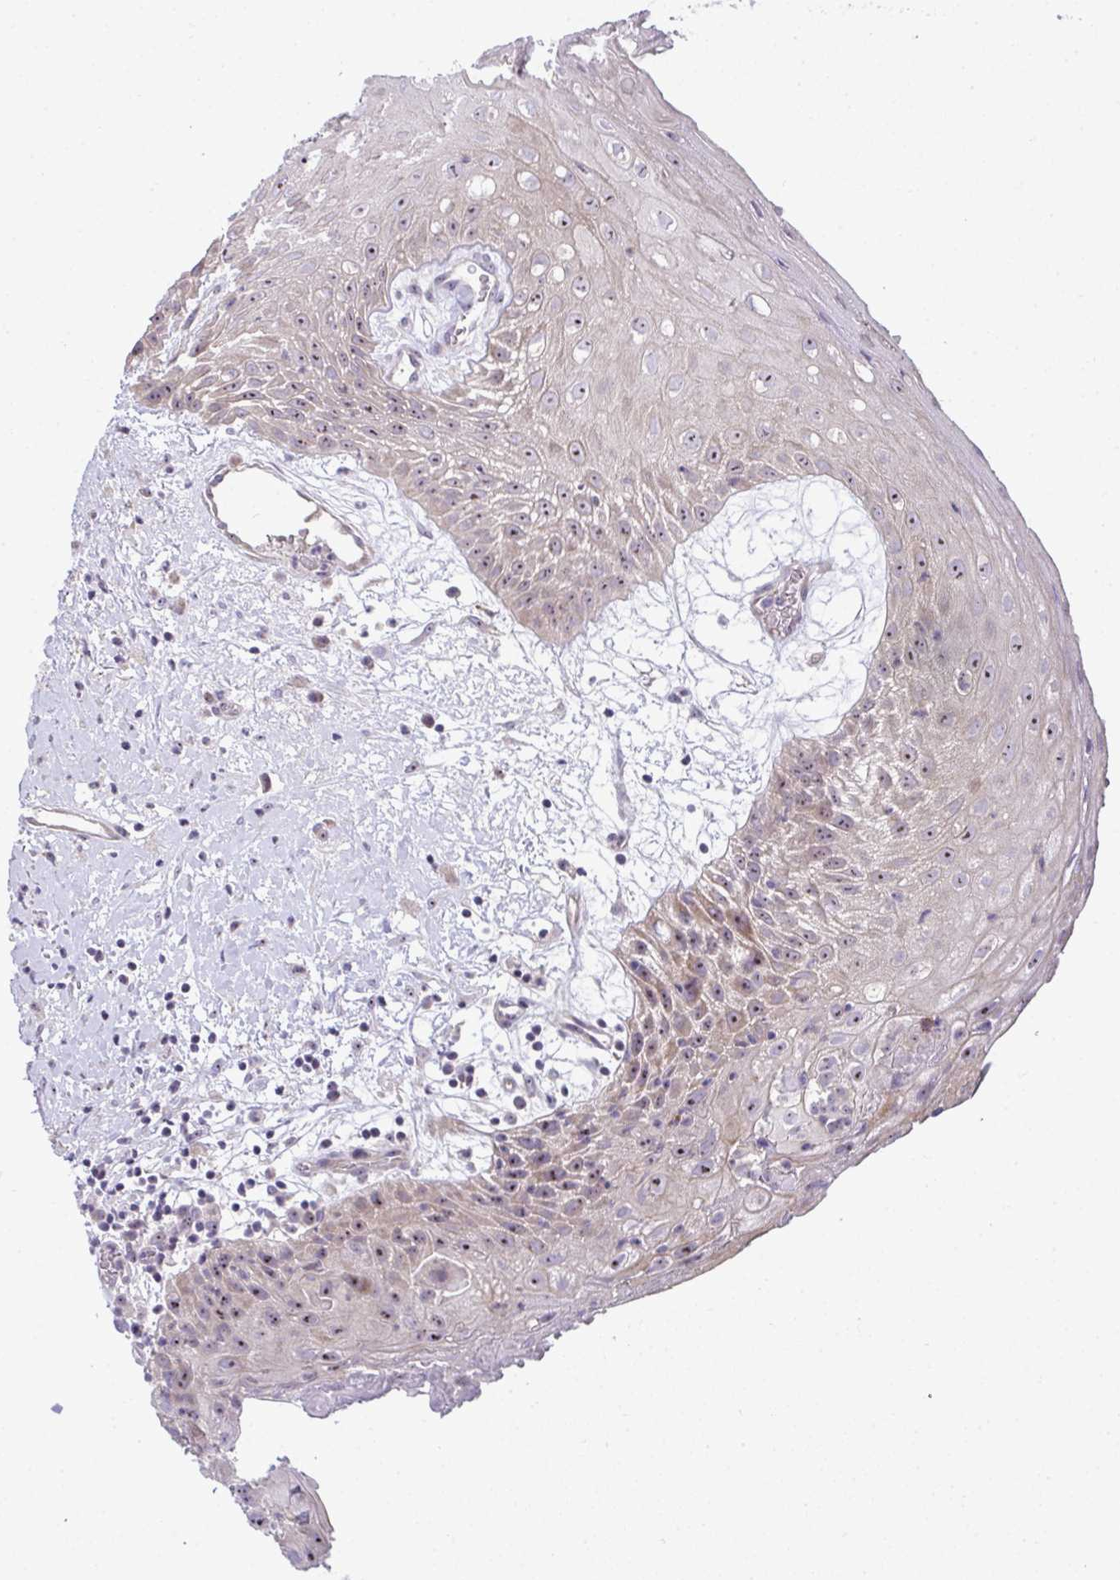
{"staining": {"intensity": "moderate", "quantity": "<25%", "location": "nuclear"}, "tissue": "oral mucosa", "cell_type": "Squamous epithelial cells", "image_type": "normal", "snomed": [{"axis": "morphology", "description": "Normal tissue, NOS"}, {"axis": "morphology", "description": "Squamous cell carcinoma, NOS"}, {"axis": "topography", "description": "Oral tissue"}, {"axis": "topography", "description": "Peripheral nerve tissue"}, {"axis": "topography", "description": "Head-Neck"}], "caption": "Immunohistochemistry photomicrograph of benign oral mucosa: oral mucosa stained using immunohistochemistry displays low levels of moderate protein expression localized specifically in the nuclear of squamous epithelial cells, appearing as a nuclear brown color.", "gene": "NT5C1A", "patient": {"sex": "female", "age": 59}}